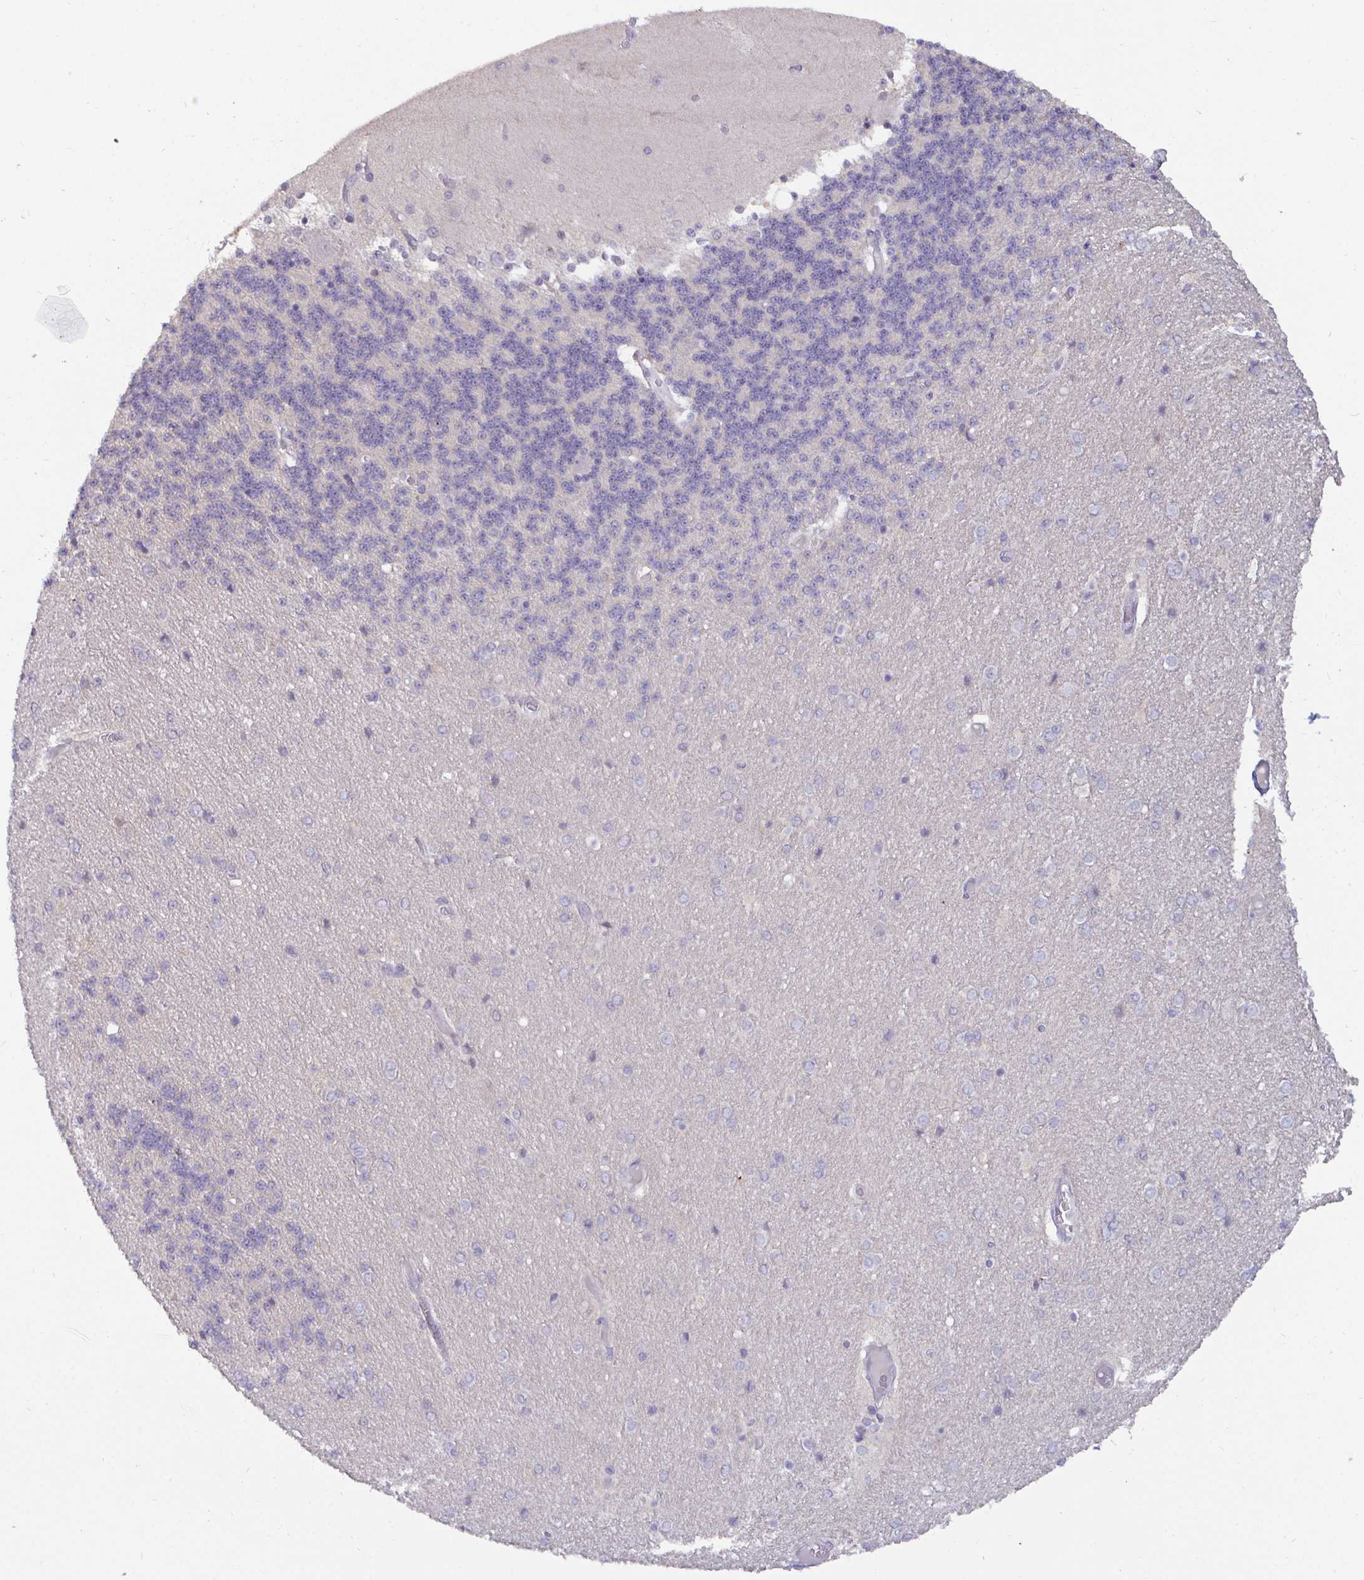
{"staining": {"intensity": "negative", "quantity": "none", "location": "none"}, "tissue": "cerebellum", "cell_type": "Cells in granular layer", "image_type": "normal", "snomed": [{"axis": "morphology", "description": "Normal tissue, NOS"}, {"axis": "topography", "description": "Cerebellum"}], "caption": "Immunohistochemistry of benign human cerebellum demonstrates no expression in cells in granular layer.", "gene": "GSTM1", "patient": {"sex": "female", "age": 54}}